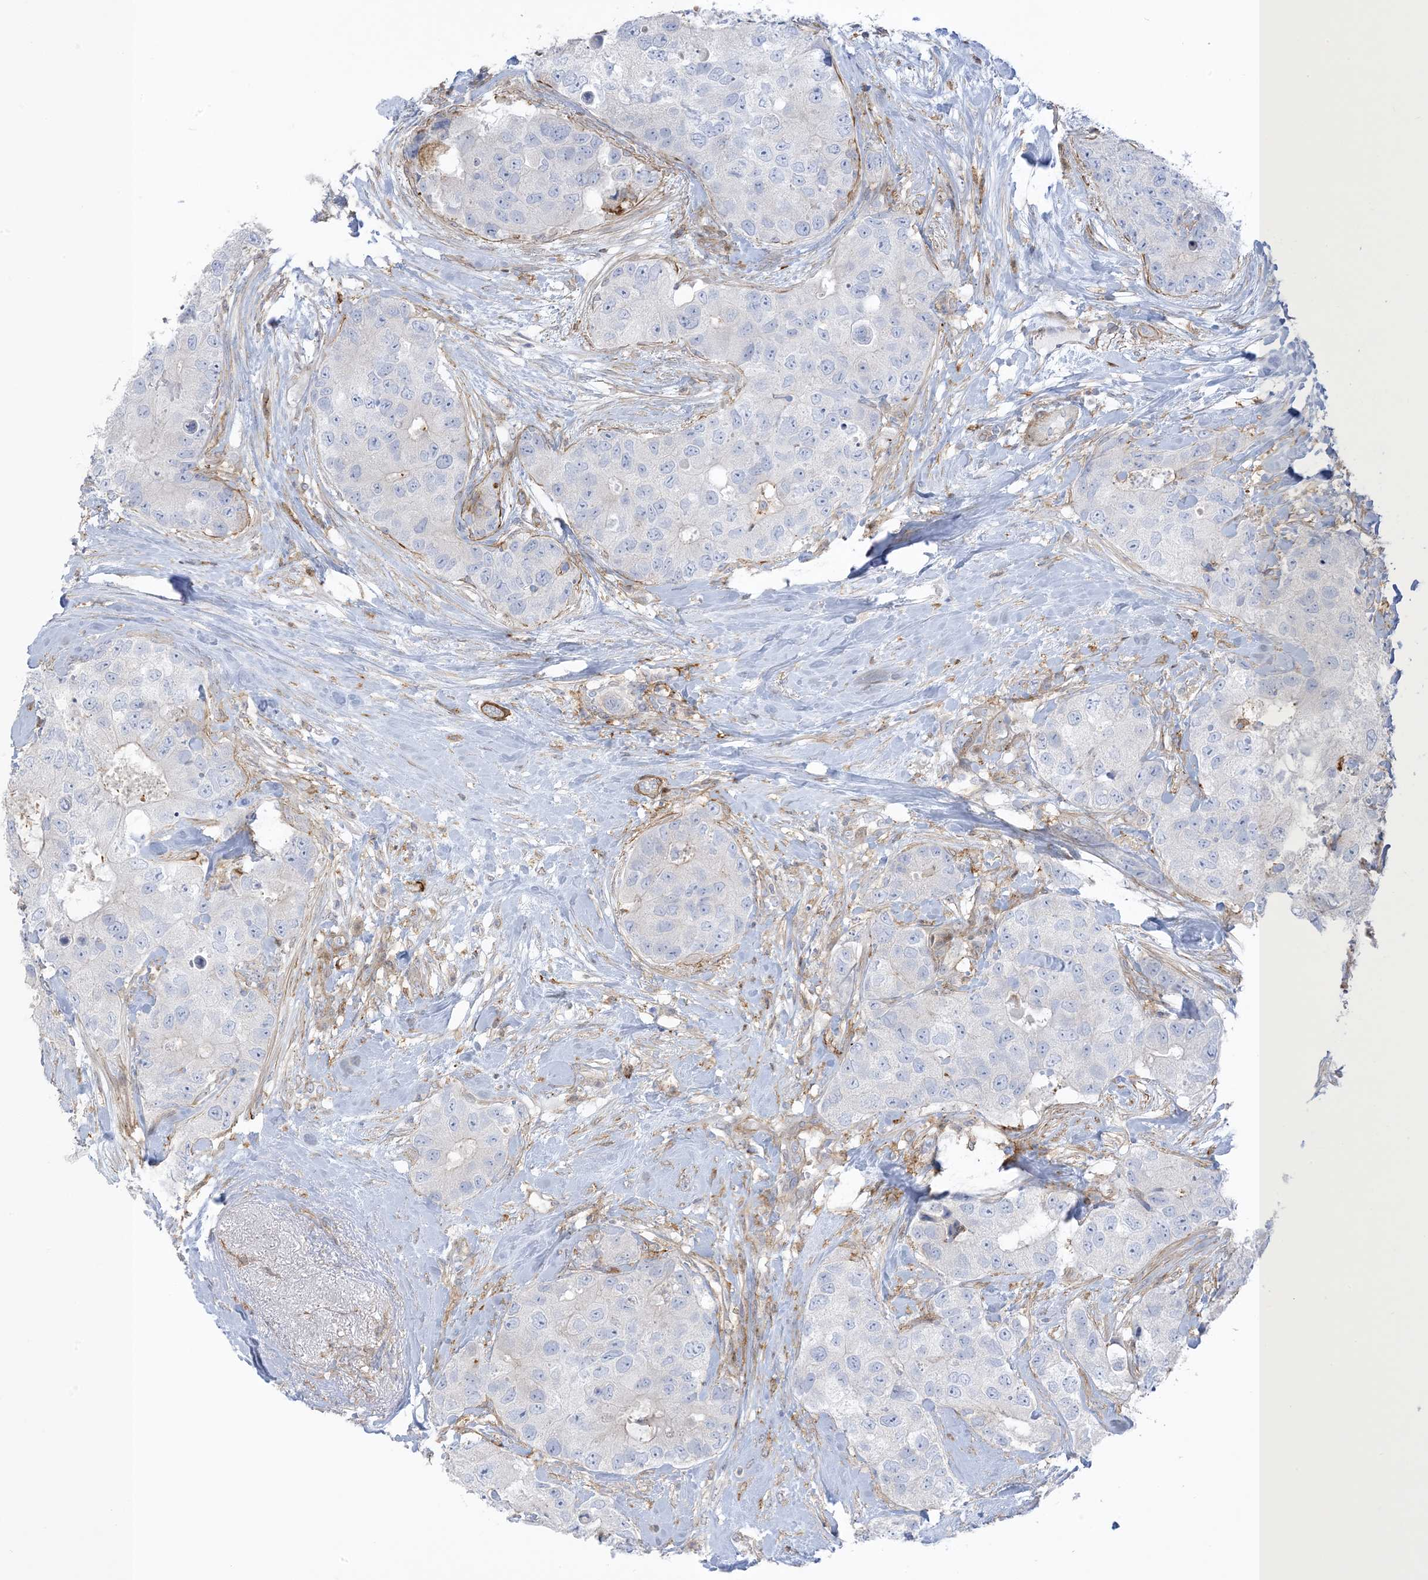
{"staining": {"intensity": "negative", "quantity": "none", "location": "none"}, "tissue": "breast cancer", "cell_type": "Tumor cells", "image_type": "cancer", "snomed": [{"axis": "morphology", "description": "Duct carcinoma"}, {"axis": "topography", "description": "Breast"}], "caption": "DAB (3,3'-diaminobenzidine) immunohistochemical staining of breast infiltrating ductal carcinoma exhibits no significant positivity in tumor cells.", "gene": "ICMT", "patient": {"sex": "female", "age": 62}}